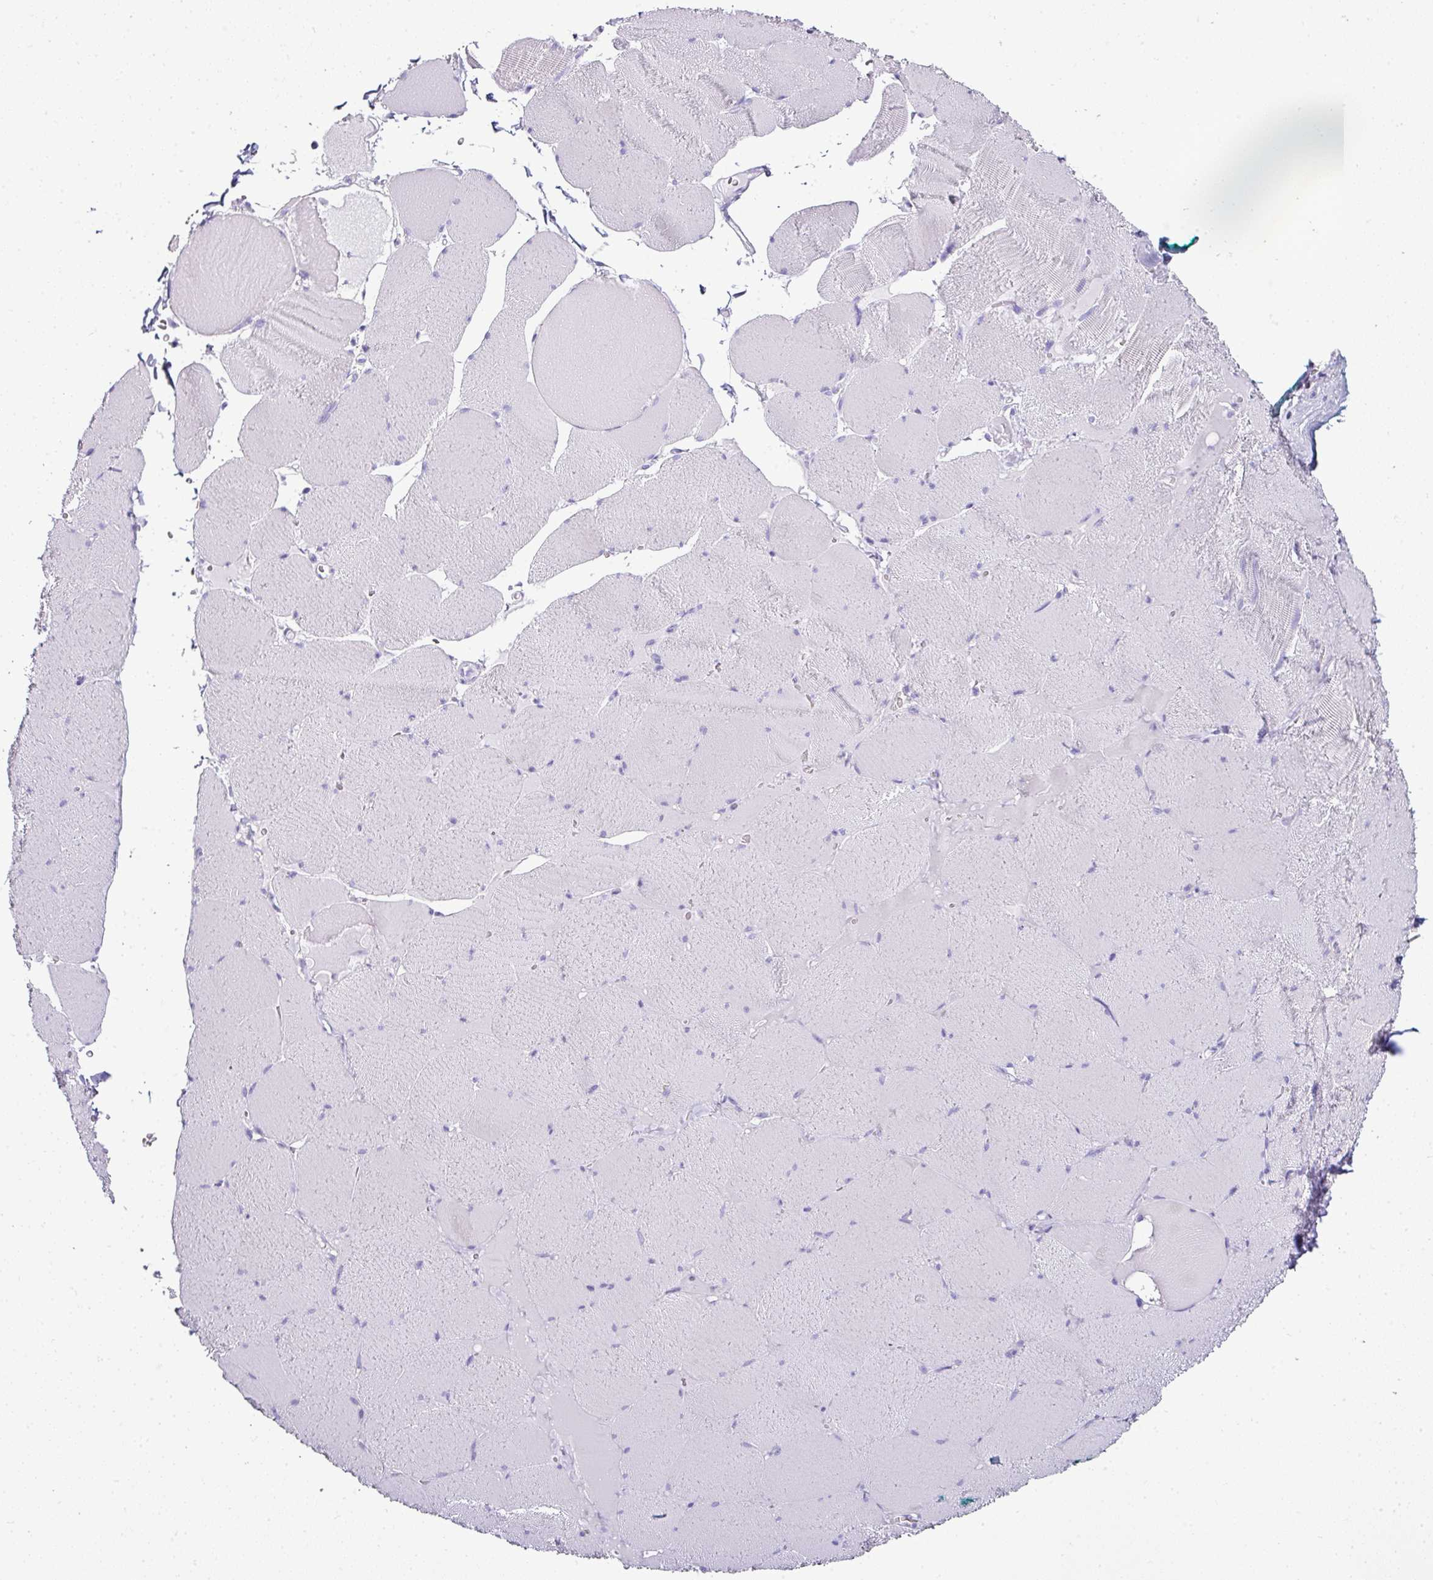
{"staining": {"intensity": "negative", "quantity": "none", "location": "none"}, "tissue": "skeletal muscle", "cell_type": "Myocytes", "image_type": "normal", "snomed": [{"axis": "morphology", "description": "Normal tissue, NOS"}, {"axis": "topography", "description": "Skeletal muscle"}, {"axis": "topography", "description": "Head-Neck"}], "caption": "A high-resolution micrograph shows immunohistochemistry (IHC) staining of unremarkable skeletal muscle, which reveals no significant positivity in myocytes.", "gene": "NAPSA", "patient": {"sex": "male", "age": 66}}